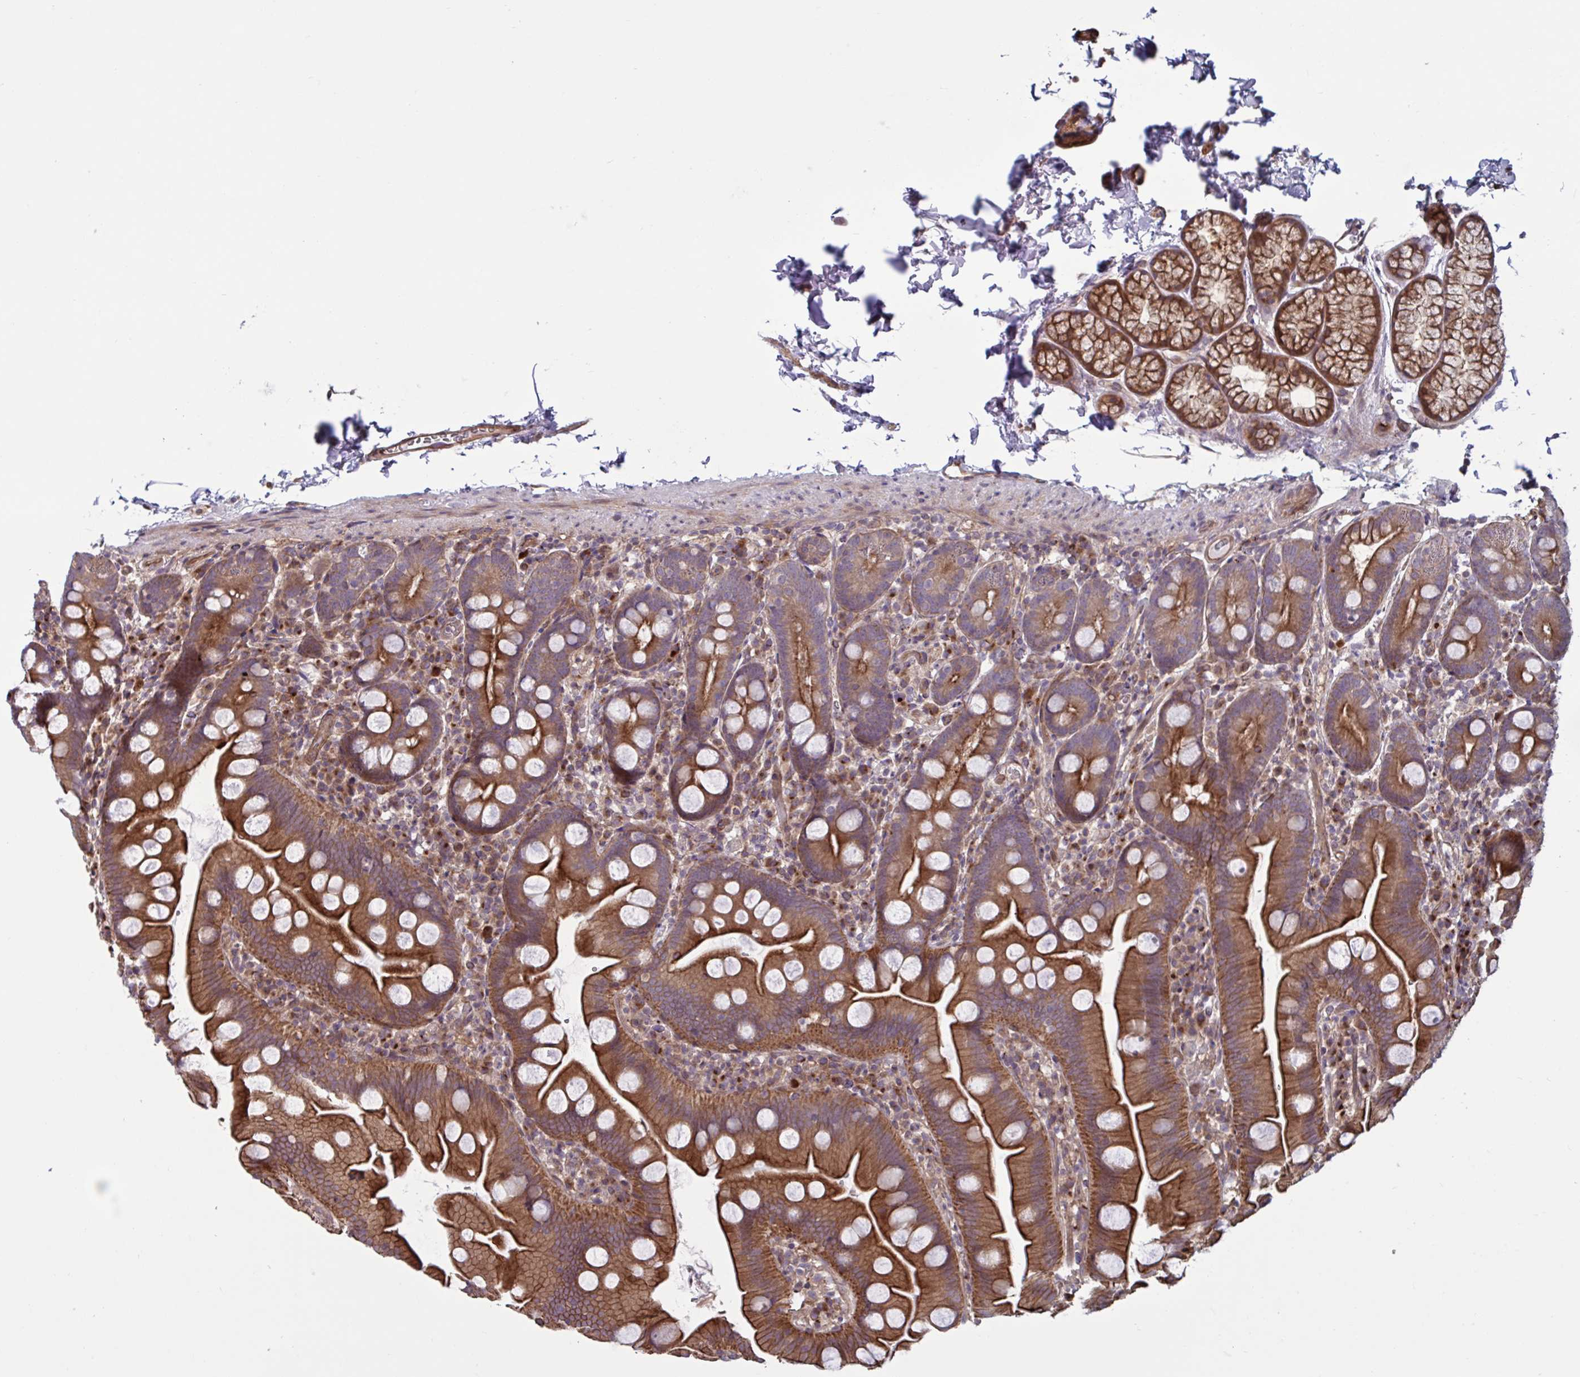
{"staining": {"intensity": "strong", "quantity": ">75%", "location": "cytoplasmic/membranous"}, "tissue": "small intestine", "cell_type": "Glandular cells", "image_type": "normal", "snomed": [{"axis": "morphology", "description": "Normal tissue, NOS"}, {"axis": "topography", "description": "Small intestine"}], "caption": "Human small intestine stained with a brown dye displays strong cytoplasmic/membranous positive positivity in about >75% of glandular cells.", "gene": "GLTP", "patient": {"sex": "female", "age": 68}}